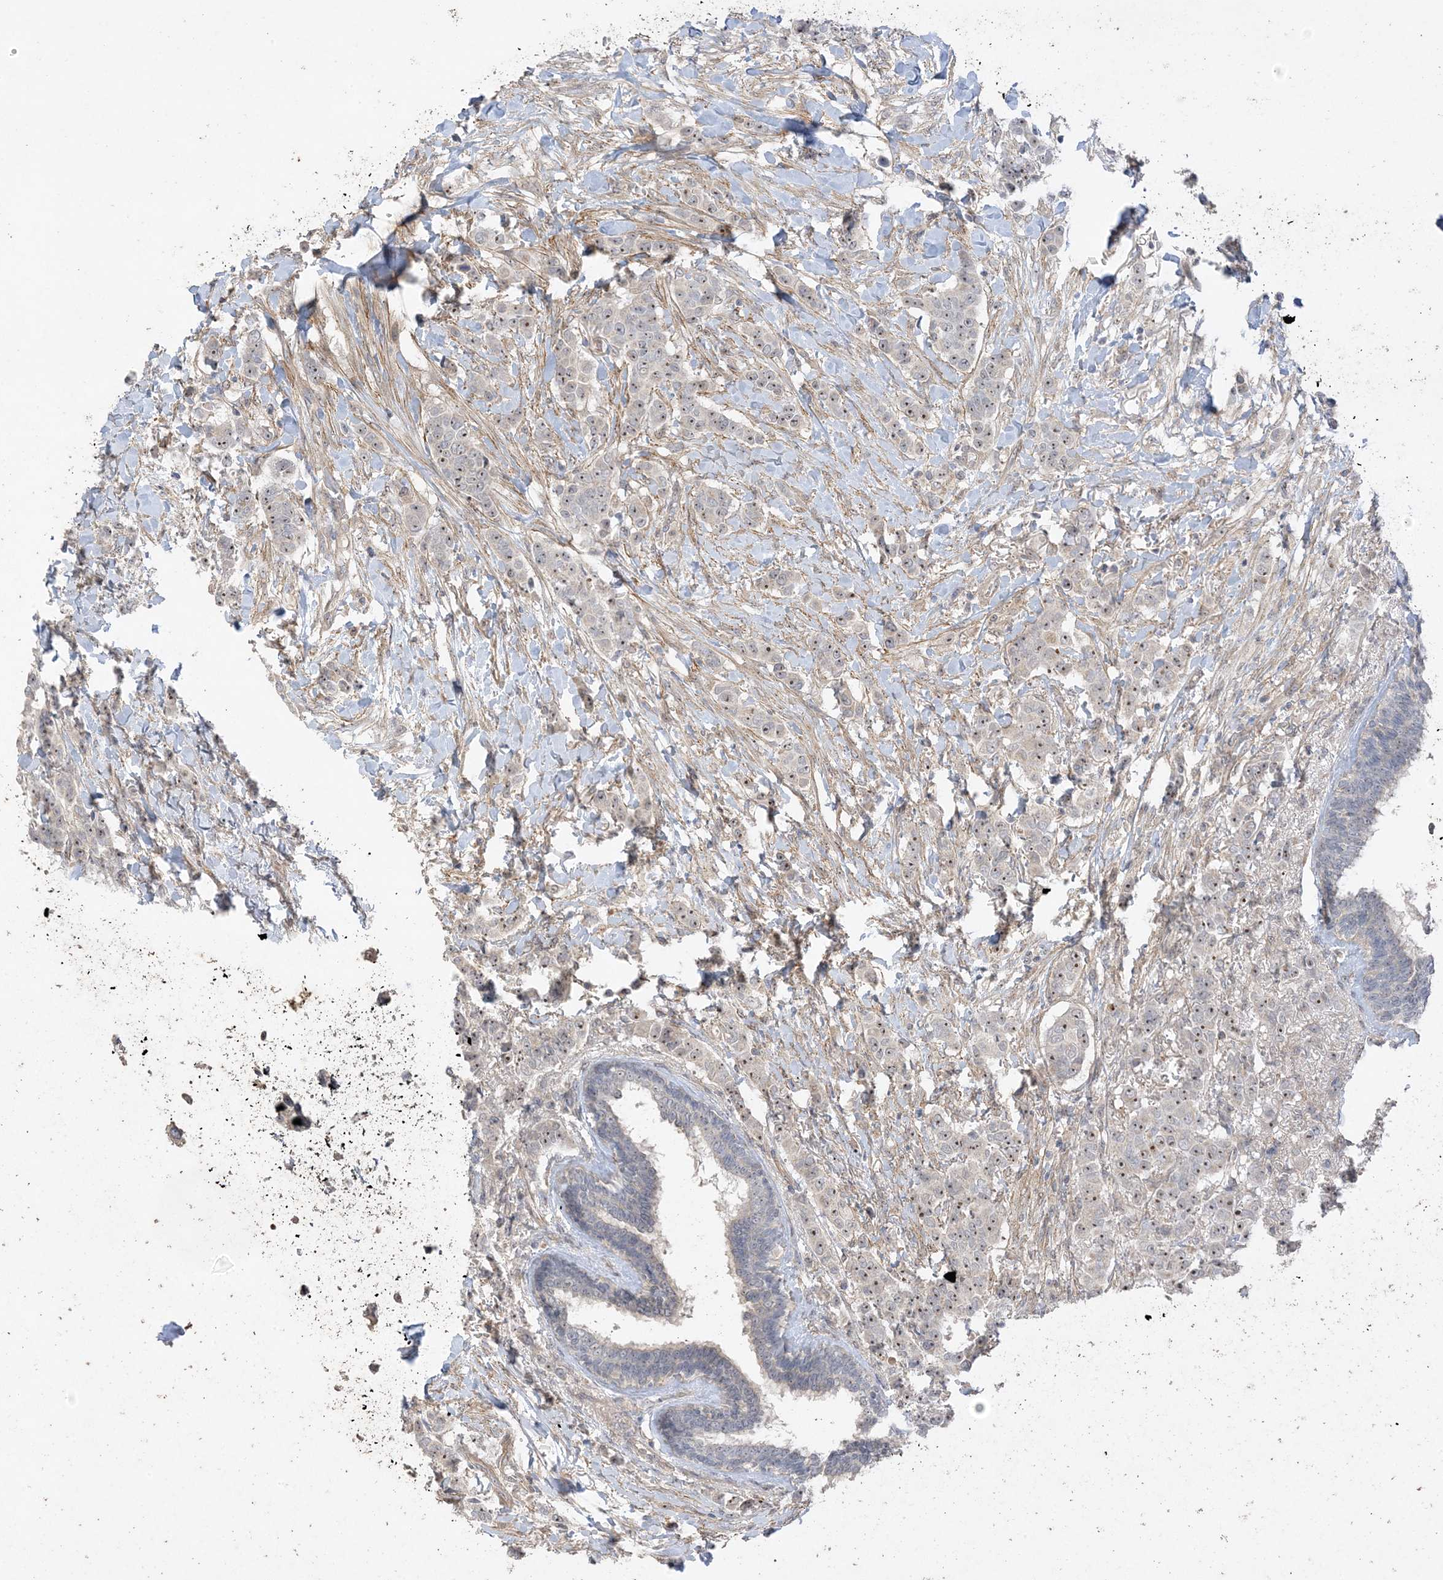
{"staining": {"intensity": "moderate", "quantity": ">75%", "location": "nuclear"}, "tissue": "breast cancer", "cell_type": "Tumor cells", "image_type": "cancer", "snomed": [{"axis": "morphology", "description": "Duct carcinoma"}, {"axis": "topography", "description": "Breast"}], "caption": "High-magnification brightfield microscopy of breast intraductal carcinoma stained with DAB (3,3'-diaminobenzidine) (brown) and counterstained with hematoxylin (blue). tumor cells exhibit moderate nuclear staining is present in approximately>75% of cells.", "gene": "DDX18", "patient": {"sex": "female", "age": 40}}